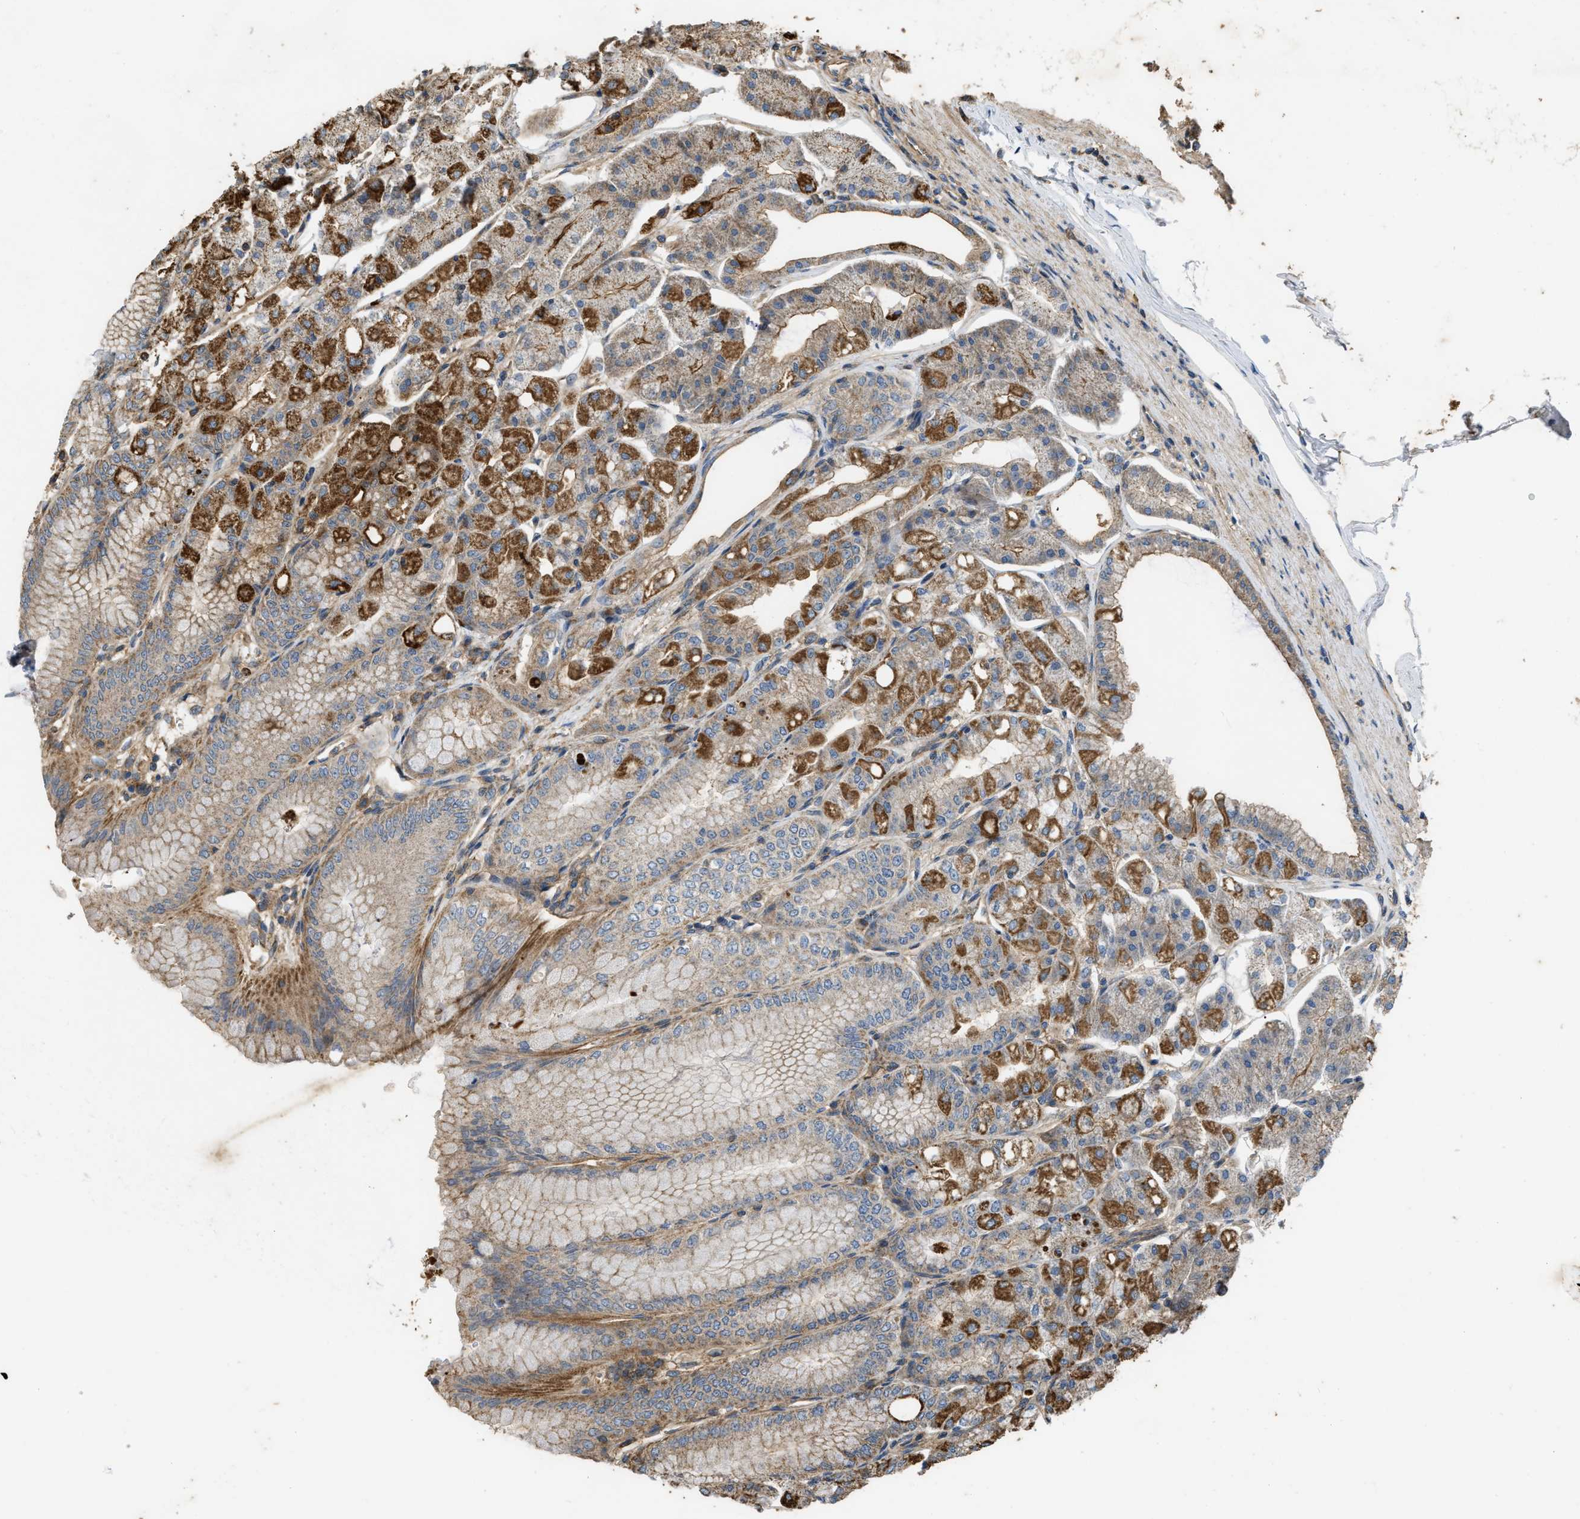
{"staining": {"intensity": "moderate", "quantity": ">75%", "location": "cytoplasmic/membranous"}, "tissue": "stomach", "cell_type": "Glandular cells", "image_type": "normal", "snomed": [{"axis": "morphology", "description": "Normal tissue, NOS"}, {"axis": "topography", "description": "Stomach, lower"}], "caption": "Immunohistochemical staining of unremarkable stomach exhibits medium levels of moderate cytoplasmic/membranous expression in approximately >75% of glandular cells. (brown staining indicates protein expression, while blue staining denotes nuclei).", "gene": "GNB4", "patient": {"sex": "male", "age": 71}}